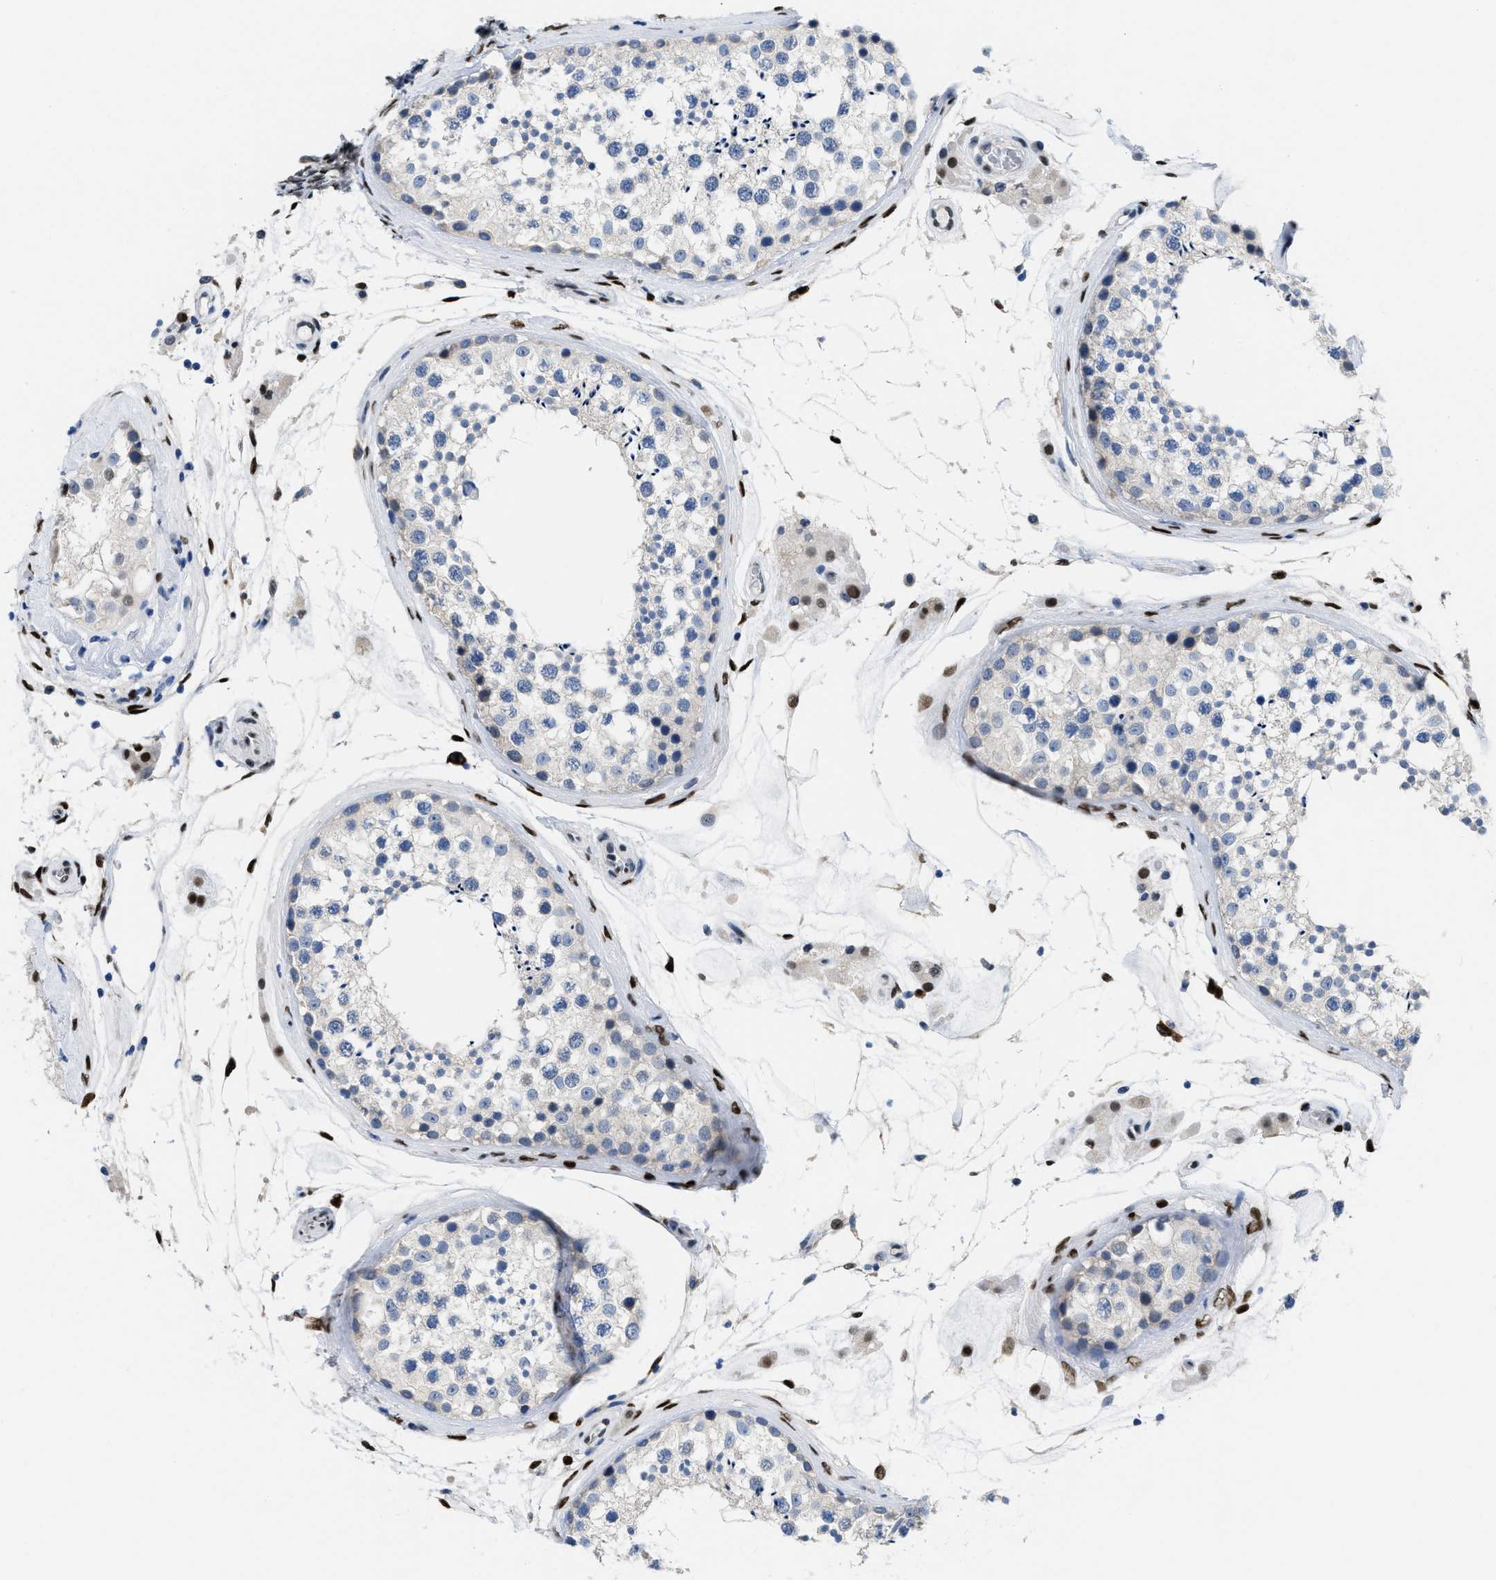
{"staining": {"intensity": "negative", "quantity": "none", "location": "none"}, "tissue": "testis", "cell_type": "Cells in seminiferous ducts", "image_type": "normal", "snomed": [{"axis": "morphology", "description": "Normal tissue, NOS"}, {"axis": "topography", "description": "Testis"}], "caption": "The histopathology image displays no staining of cells in seminiferous ducts in normal testis.", "gene": "NFIX", "patient": {"sex": "male", "age": 46}}